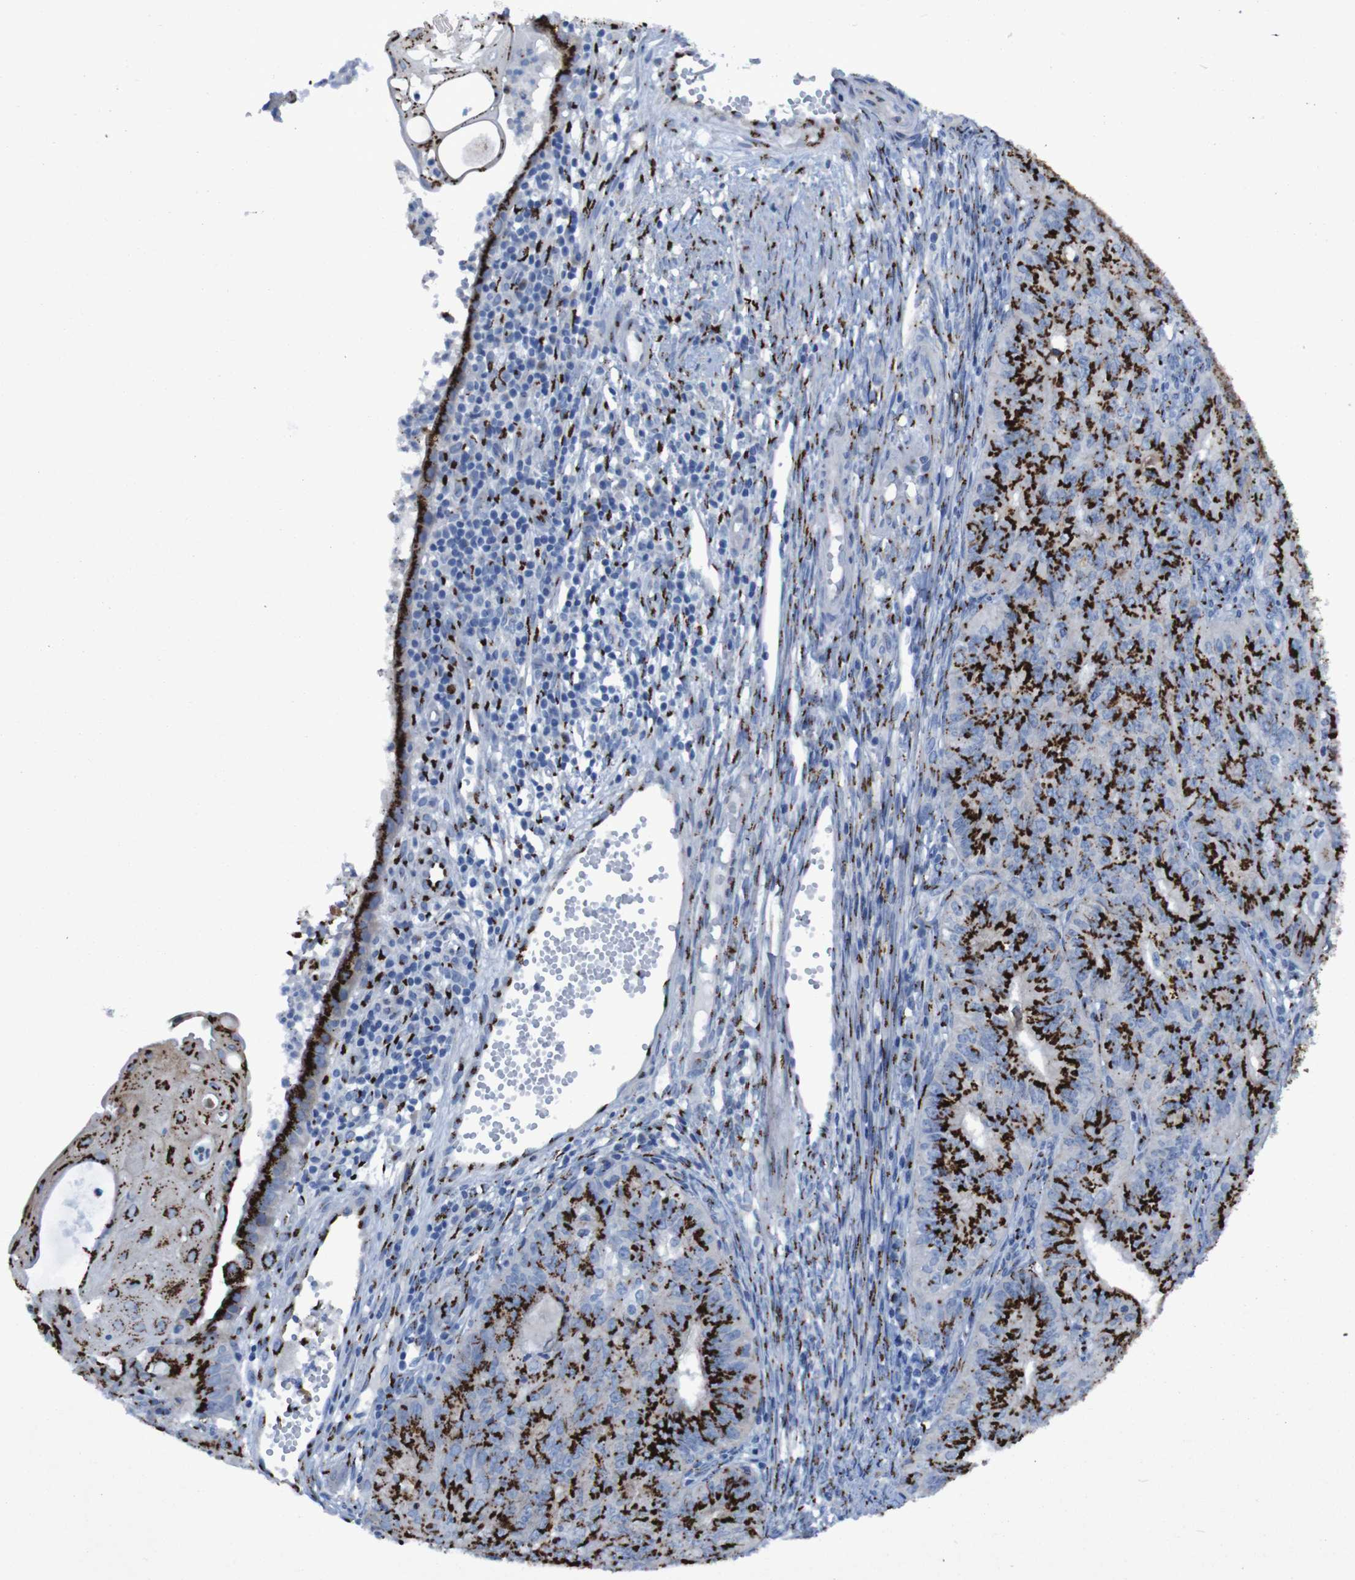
{"staining": {"intensity": "strong", "quantity": ">75%", "location": "cytoplasmic/membranous"}, "tissue": "endometrial cancer", "cell_type": "Tumor cells", "image_type": "cancer", "snomed": [{"axis": "morphology", "description": "Adenocarcinoma, NOS"}, {"axis": "topography", "description": "Endometrium"}], "caption": "Strong cytoplasmic/membranous protein positivity is identified in approximately >75% of tumor cells in endometrial adenocarcinoma. The protein of interest is shown in brown color, while the nuclei are stained blue.", "gene": "GOLM1", "patient": {"sex": "female", "age": 32}}